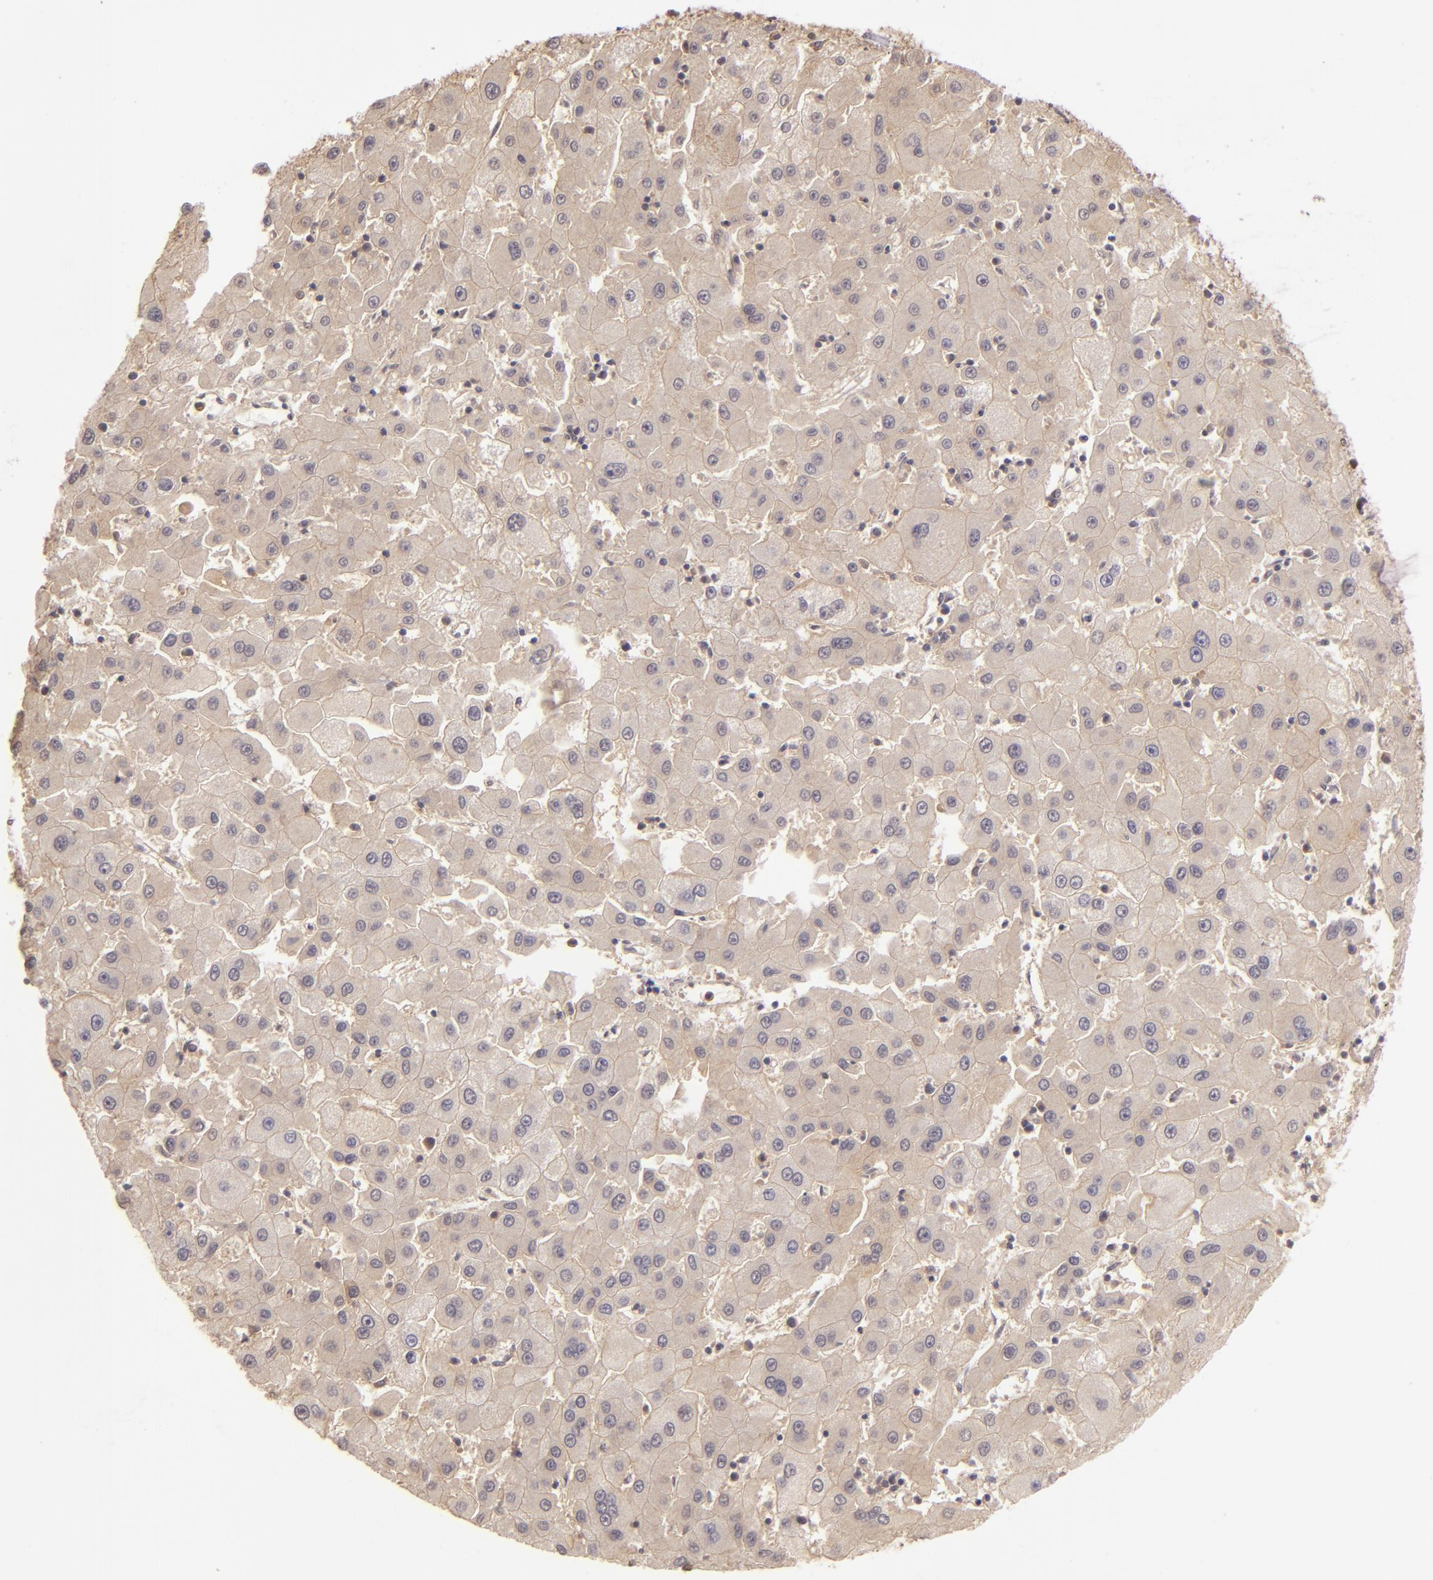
{"staining": {"intensity": "weak", "quantity": ">75%", "location": "cytoplasmic/membranous"}, "tissue": "liver cancer", "cell_type": "Tumor cells", "image_type": "cancer", "snomed": [{"axis": "morphology", "description": "Carcinoma, Hepatocellular, NOS"}, {"axis": "topography", "description": "Liver"}], "caption": "Hepatocellular carcinoma (liver) tissue shows weak cytoplasmic/membranous expression in about >75% of tumor cells", "gene": "LRG1", "patient": {"sex": "male", "age": 72}}